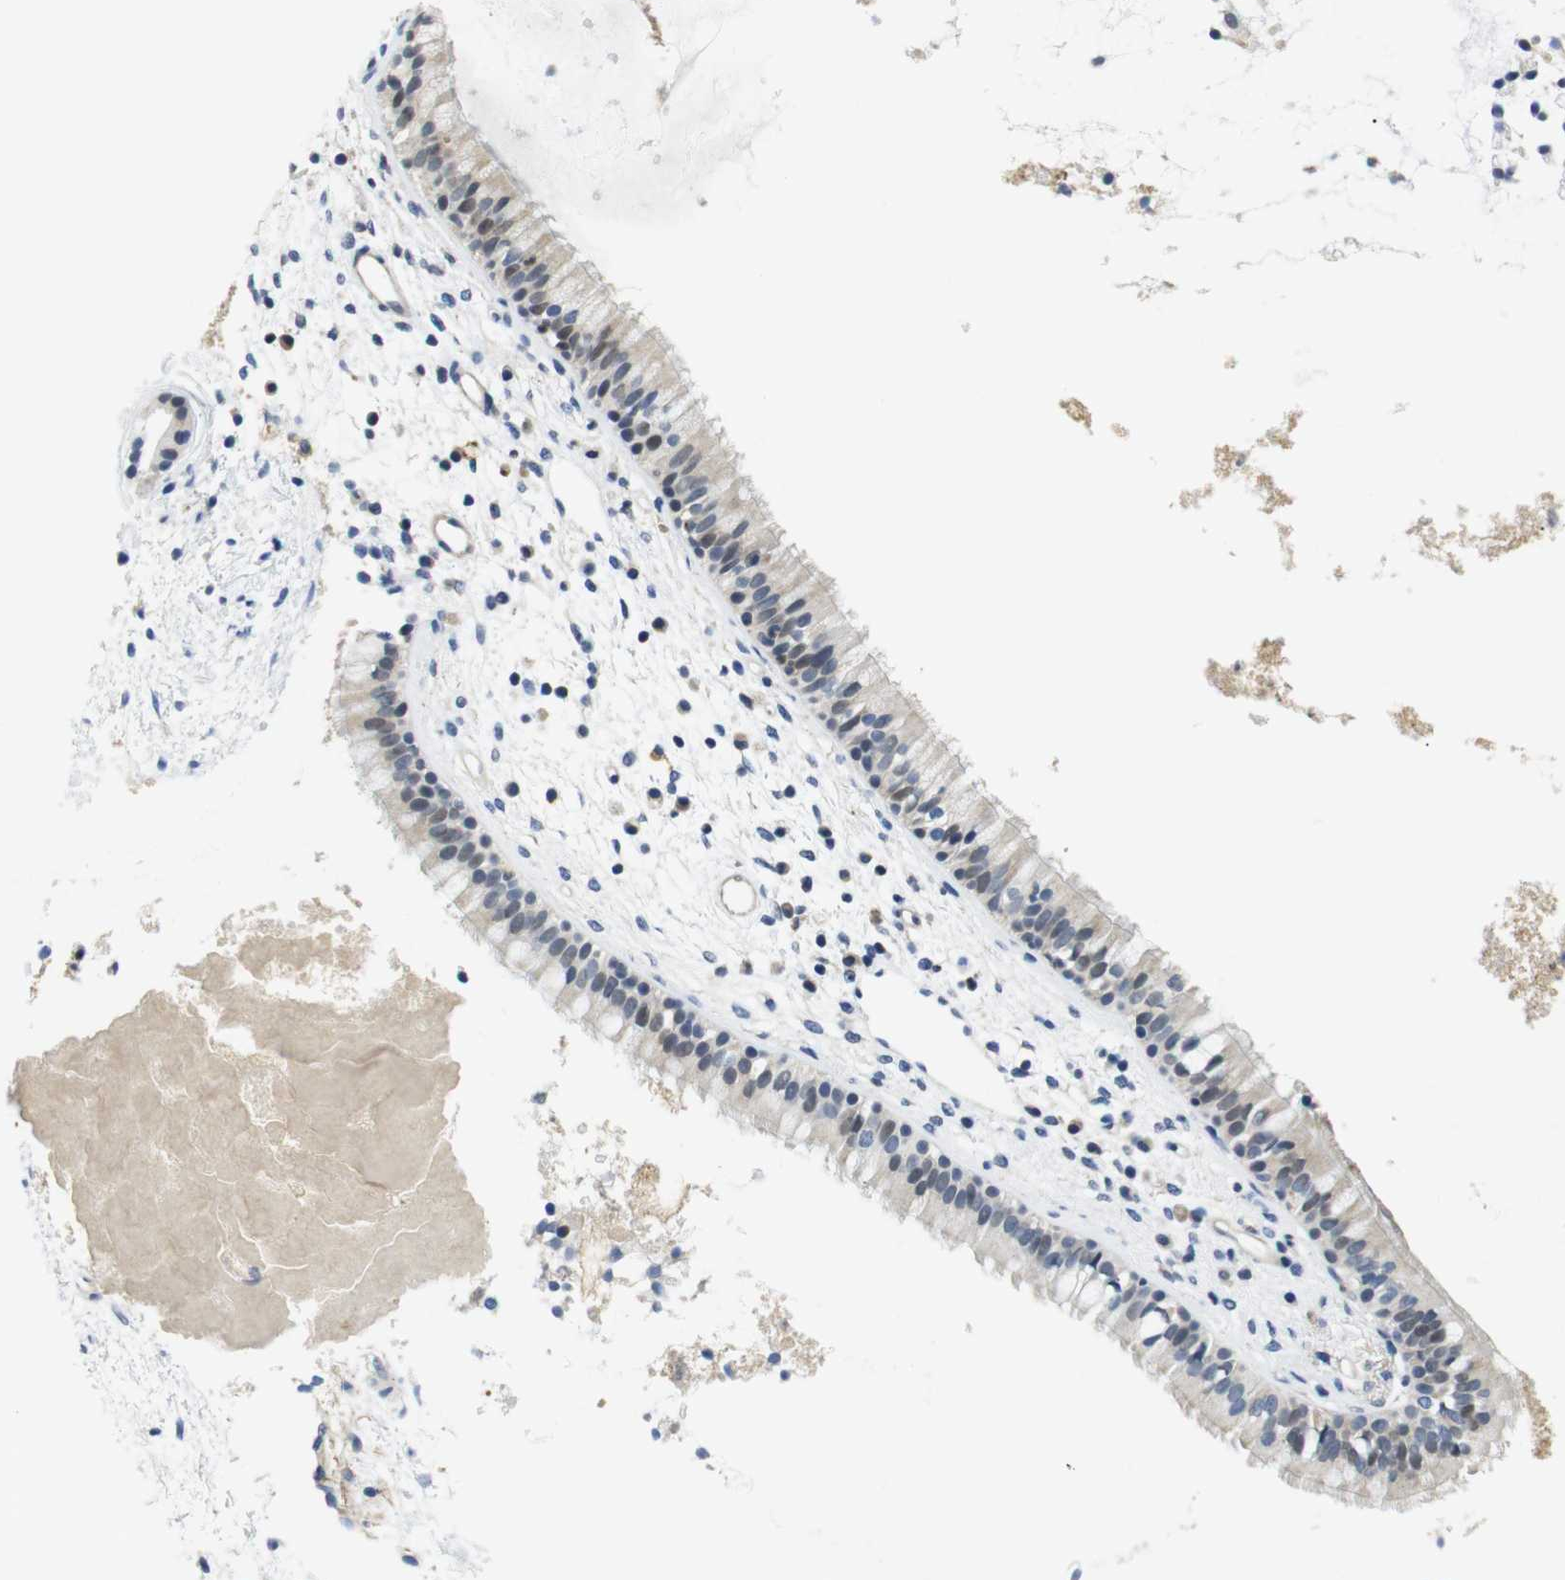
{"staining": {"intensity": "weak", "quantity": "<25%", "location": "cytoplasmic/membranous,nuclear"}, "tissue": "nasopharynx", "cell_type": "Respiratory epithelial cells", "image_type": "normal", "snomed": [{"axis": "morphology", "description": "Normal tissue, NOS"}, {"axis": "topography", "description": "Nasopharynx"}], "caption": "A high-resolution photomicrograph shows immunohistochemistry (IHC) staining of normal nasopharynx, which reveals no significant staining in respiratory epithelial cells.", "gene": "FNTA", "patient": {"sex": "male", "age": 21}}